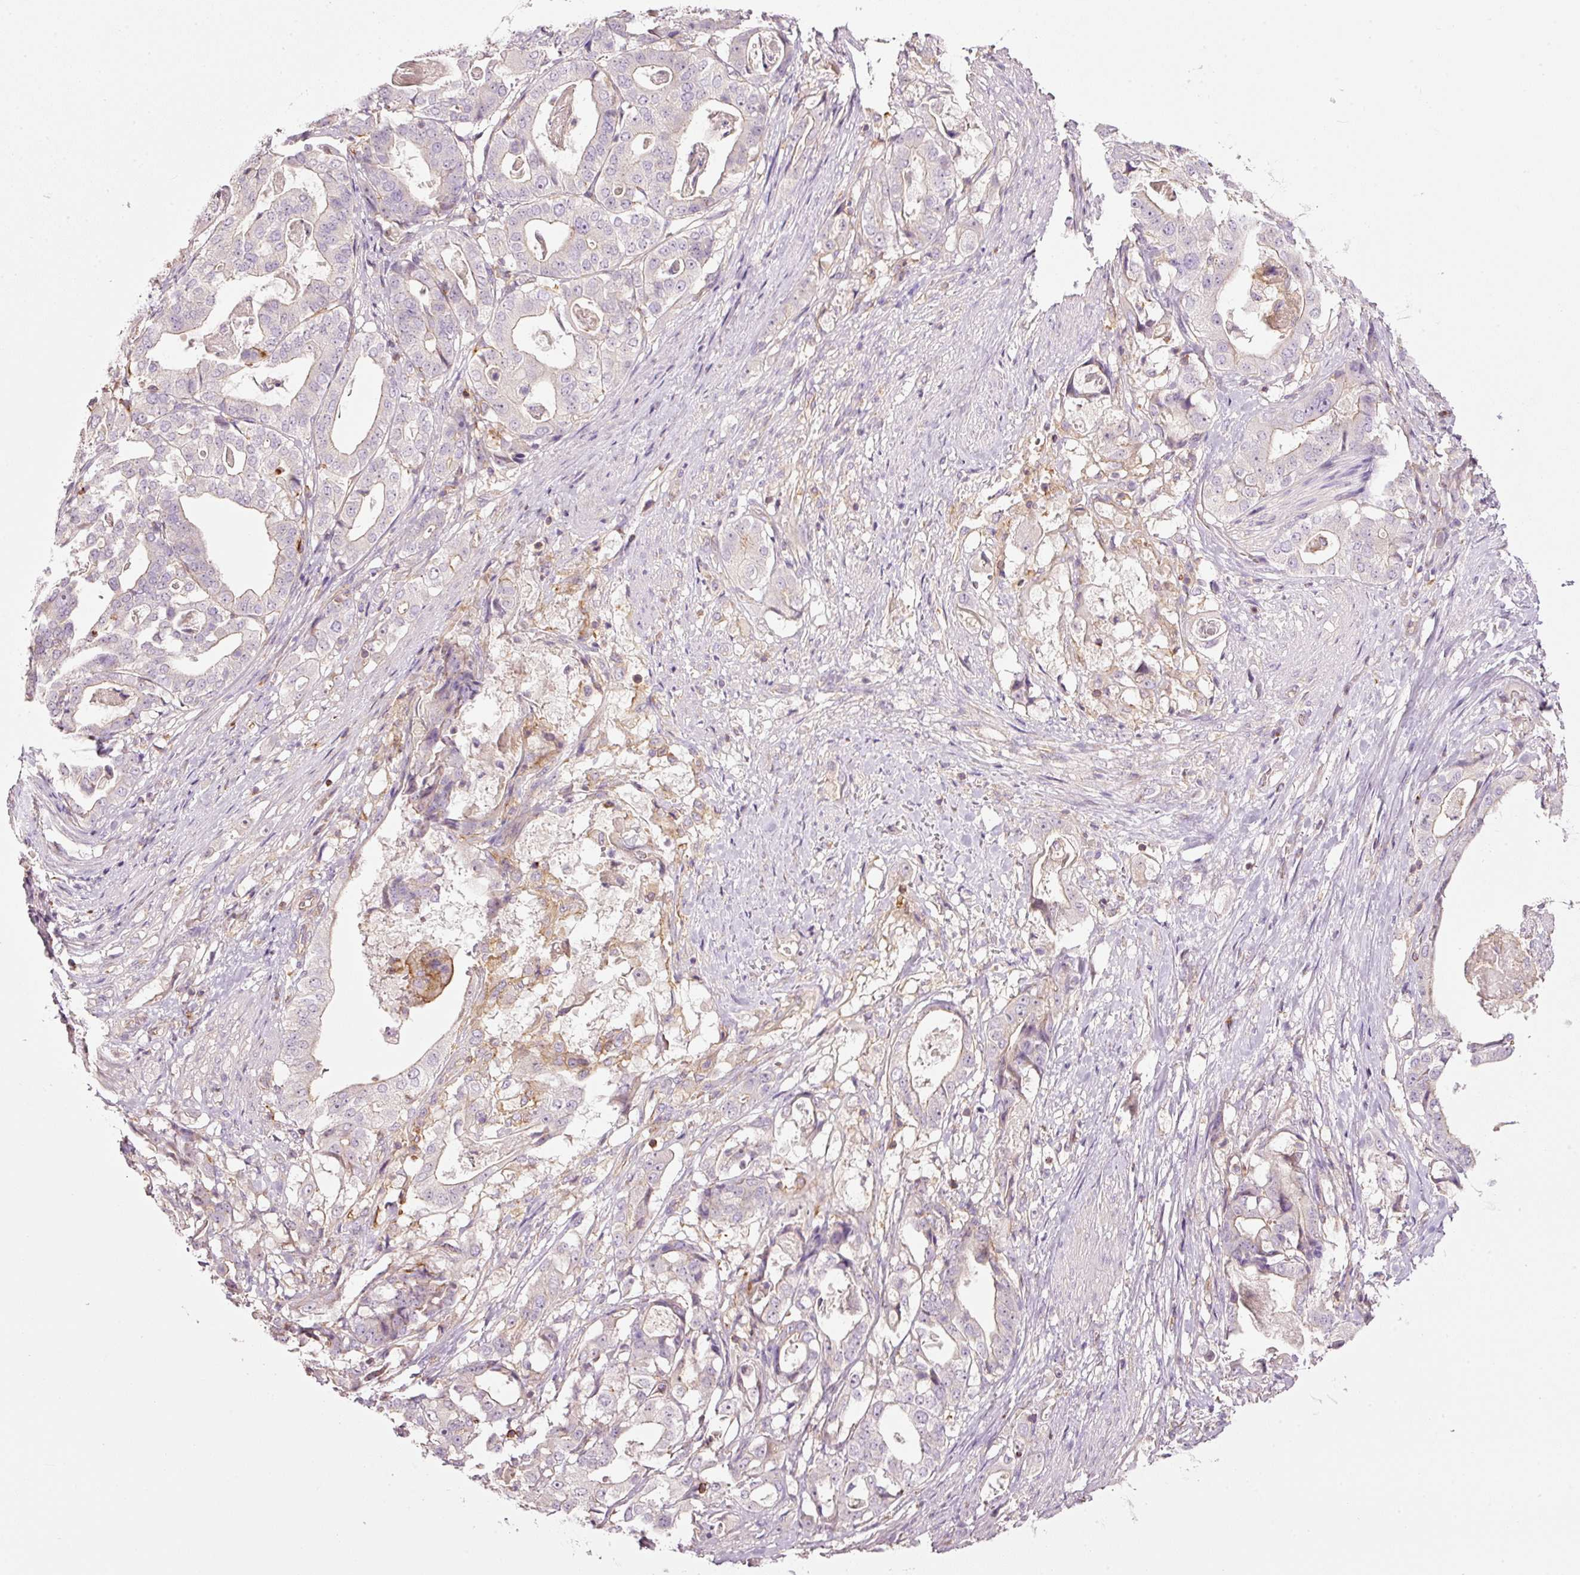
{"staining": {"intensity": "negative", "quantity": "none", "location": "none"}, "tissue": "stomach cancer", "cell_type": "Tumor cells", "image_type": "cancer", "snomed": [{"axis": "morphology", "description": "Adenocarcinoma, NOS"}, {"axis": "topography", "description": "Stomach"}], "caption": "Protein analysis of adenocarcinoma (stomach) reveals no significant positivity in tumor cells.", "gene": "SIPA1", "patient": {"sex": "male", "age": 48}}